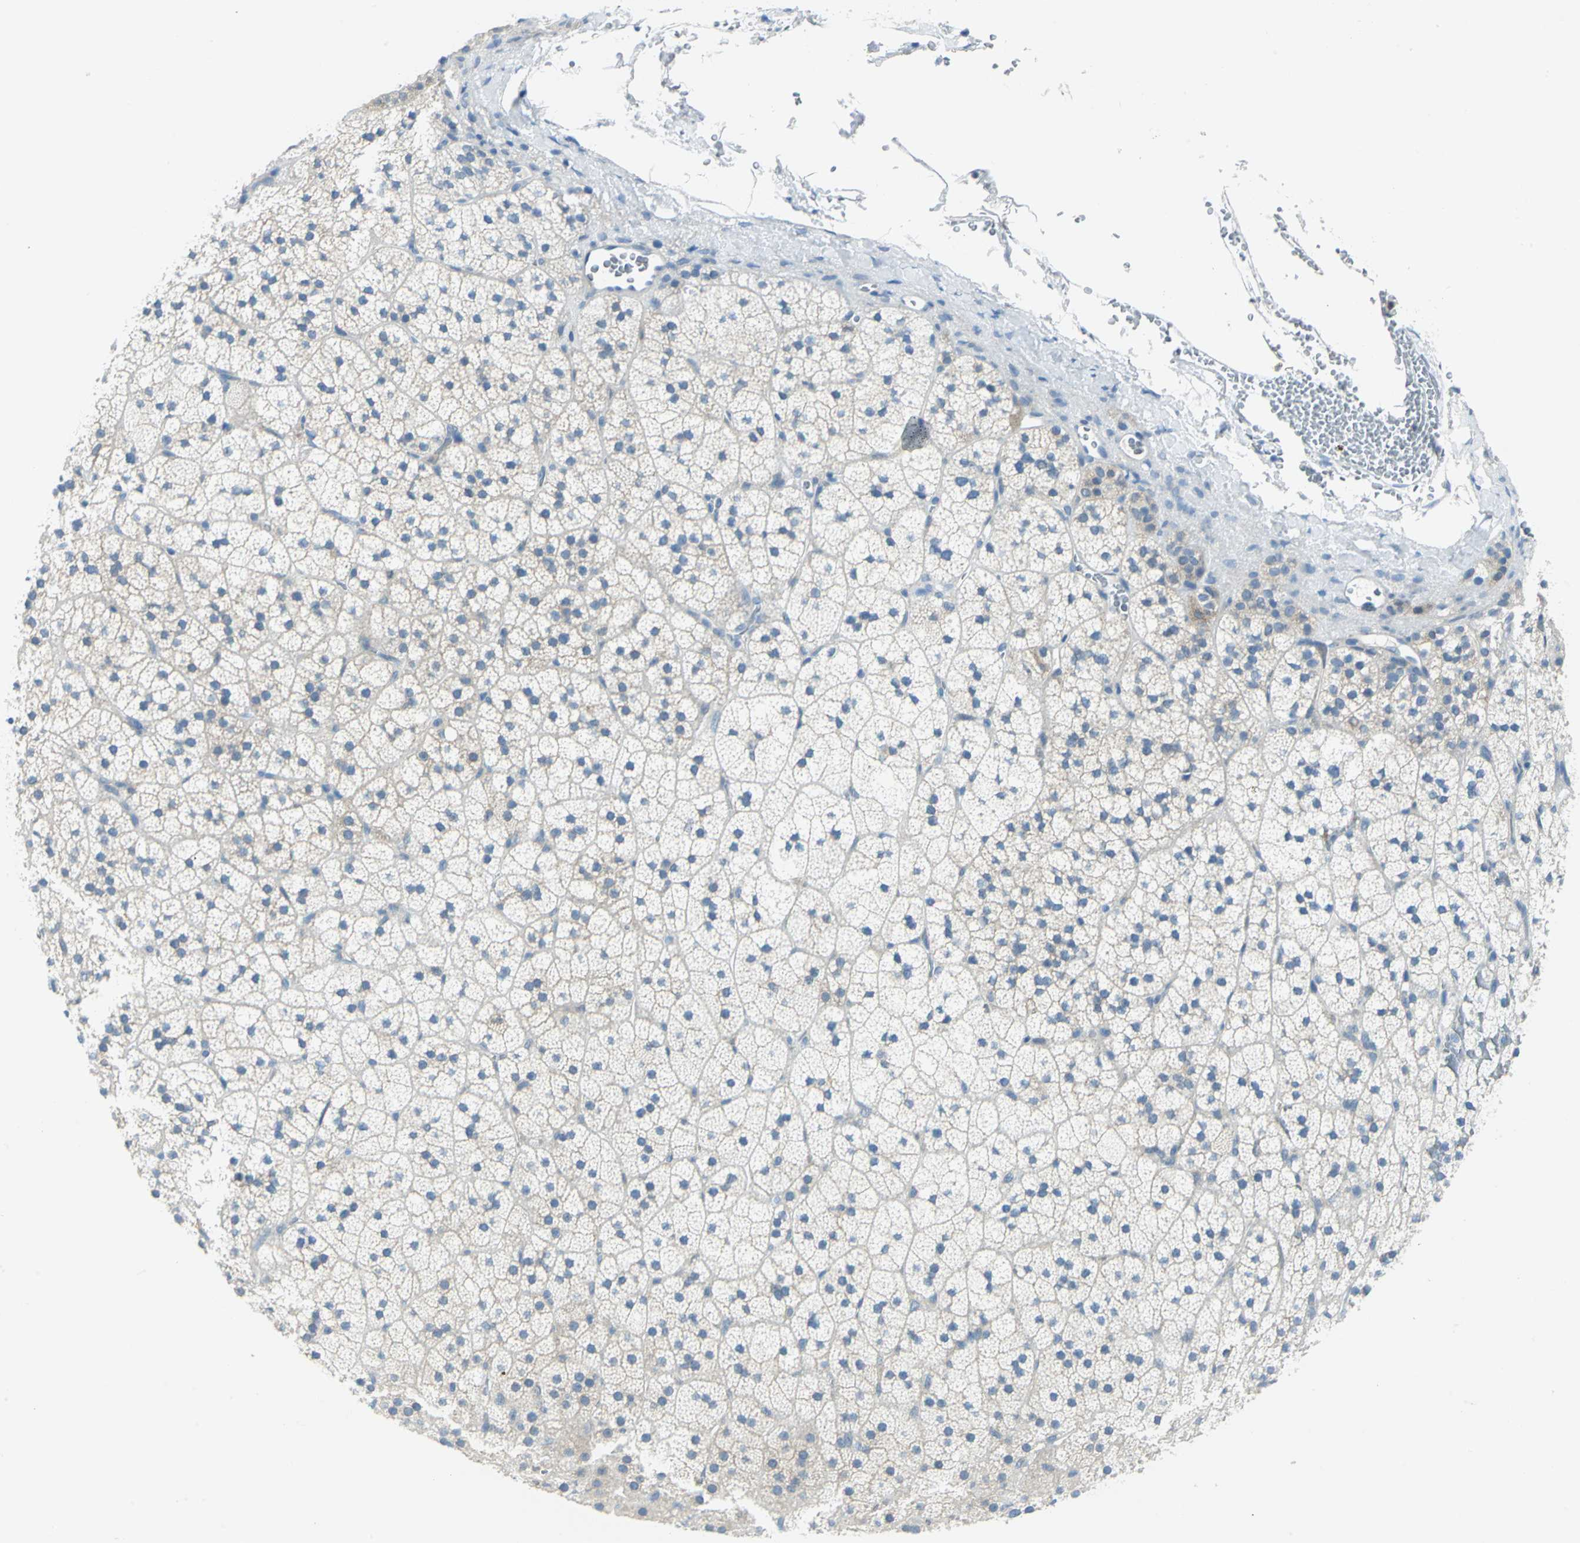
{"staining": {"intensity": "weak", "quantity": "<25%", "location": "cytoplasmic/membranous"}, "tissue": "adrenal gland", "cell_type": "Glandular cells", "image_type": "normal", "snomed": [{"axis": "morphology", "description": "Normal tissue, NOS"}, {"axis": "topography", "description": "Adrenal gland"}], "caption": "This micrograph is of unremarkable adrenal gland stained with immunohistochemistry (IHC) to label a protein in brown with the nuclei are counter-stained blue. There is no expression in glandular cells.", "gene": "ALDOA", "patient": {"sex": "male", "age": 35}}